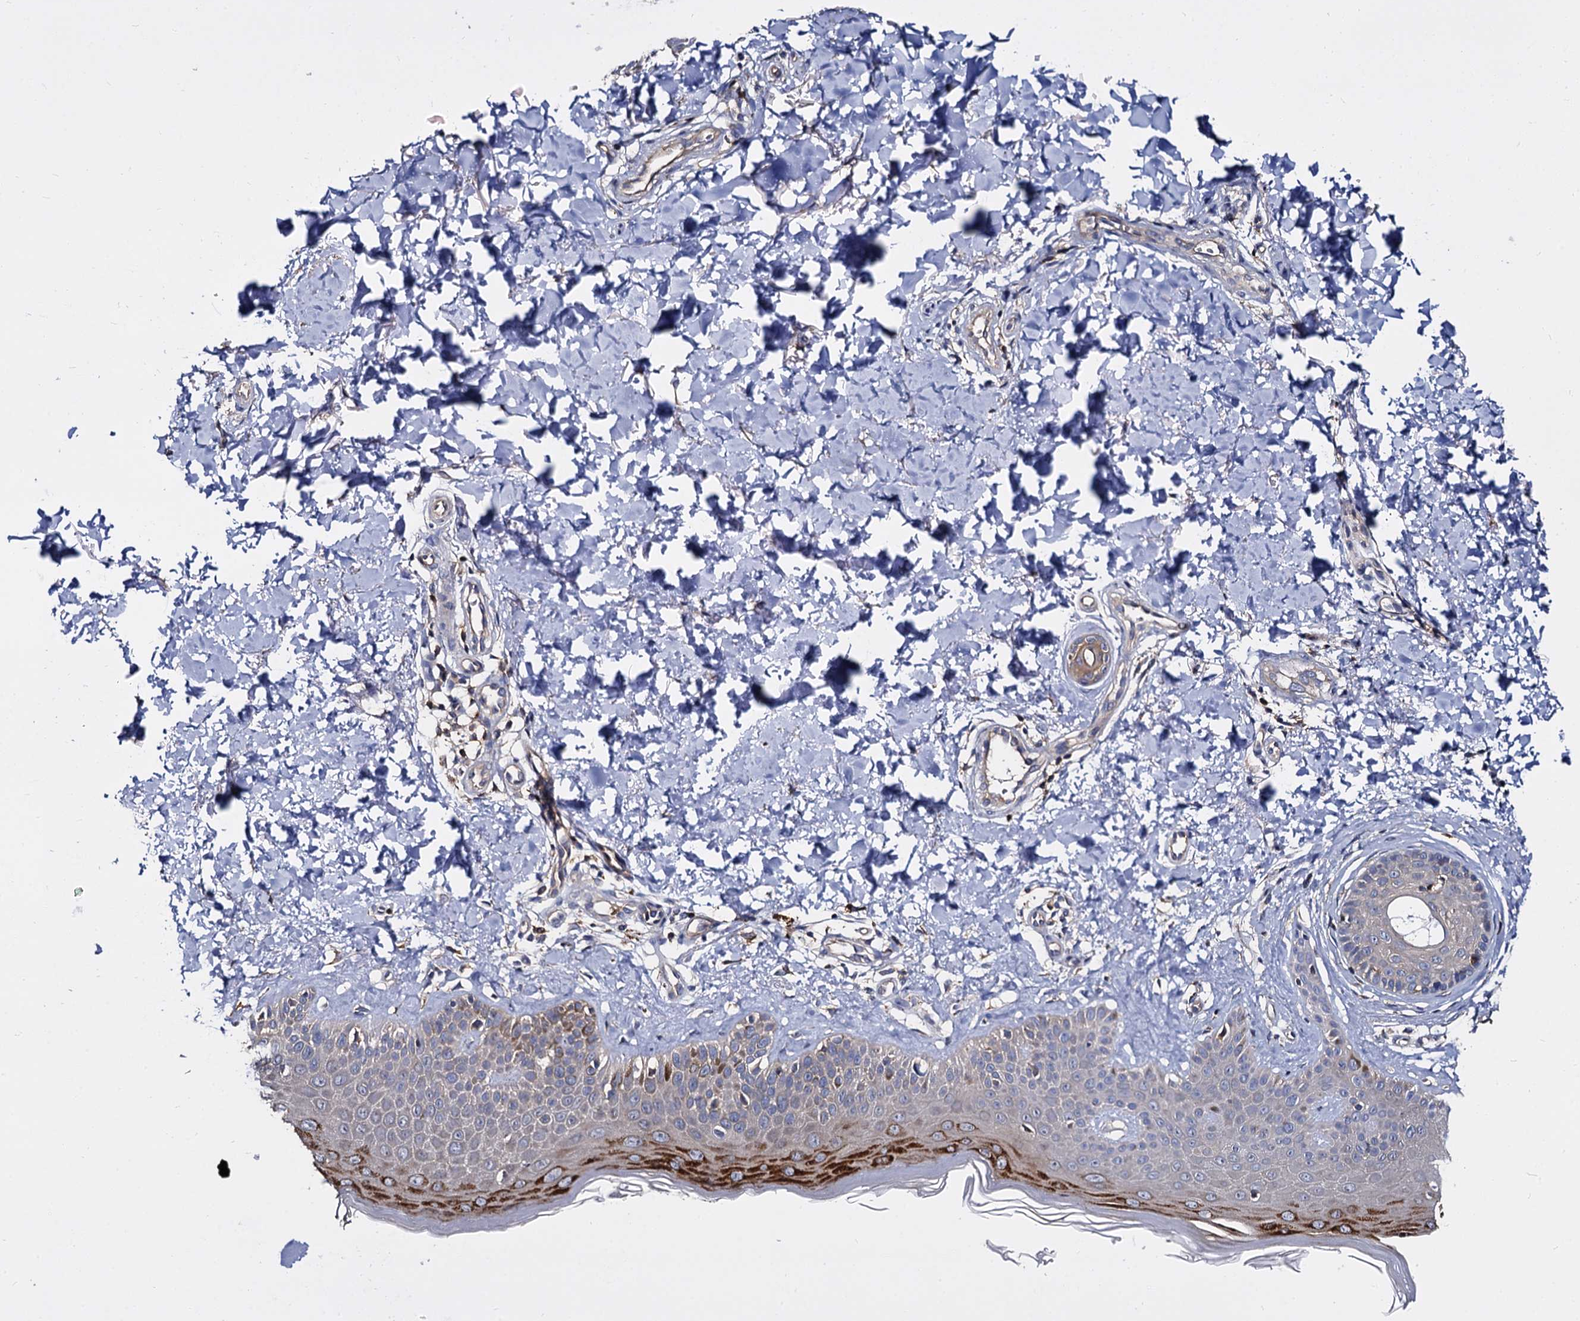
{"staining": {"intensity": "strong", "quantity": ">75%", "location": "cytoplasmic/membranous"}, "tissue": "skin", "cell_type": "Fibroblasts", "image_type": "normal", "snomed": [{"axis": "morphology", "description": "Normal tissue, NOS"}, {"axis": "topography", "description": "Skin"}], "caption": "DAB (3,3'-diaminobenzidine) immunohistochemical staining of normal human skin displays strong cytoplasmic/membranous protein expression in about >75% of fibroblasts. (Brightfield microscopy of DAB IHC at high magnification).", "gene": "ANKRD13A", "patient": {"sex": "male", "age": 52}}